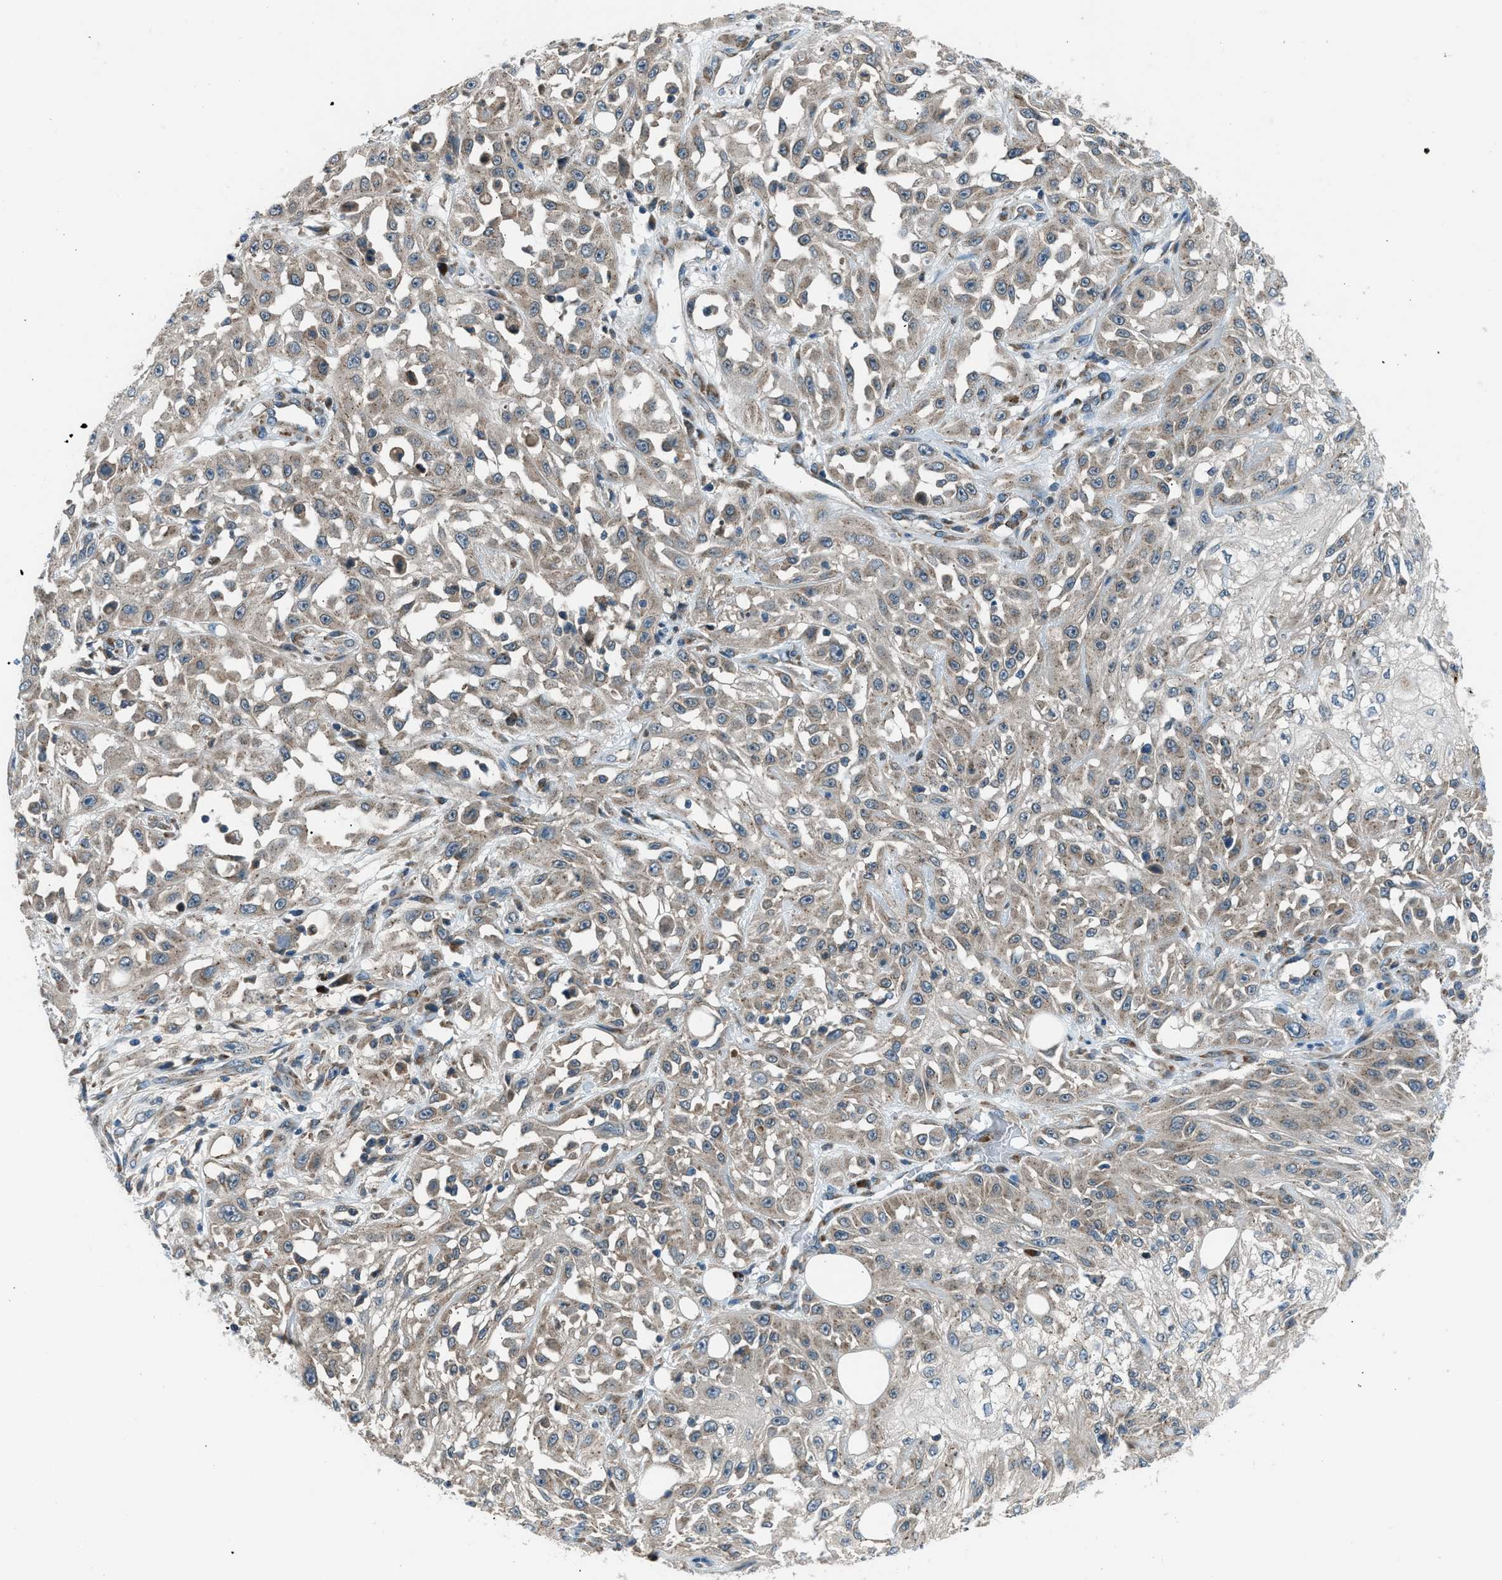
{"staining": {"intensity": "weak", "quantity": "25%-75%", "location": "cytoplasmic/membranous"}, "tissue": "skin cancer", "cell_type": "Tumor cells", "image_type": "cancer", "snomed": [{"axis": "morphology", "description": "Squamous cell carcinoma, NOS"}, {"axis": "morphology", "description": "Squamous cell carcinoma, metastatic, NOS"}, {"axis": "topography", "description": "Skin"}, {"axis": "topography", "description": "Lymph node"}], "caption": "Metastatic squamous cell carcinoma (skin) stained with a protein marker displays weak staining in tumor cells.", "gene": "EDARADD", "patient": {"sex": "male", "age": 75}}